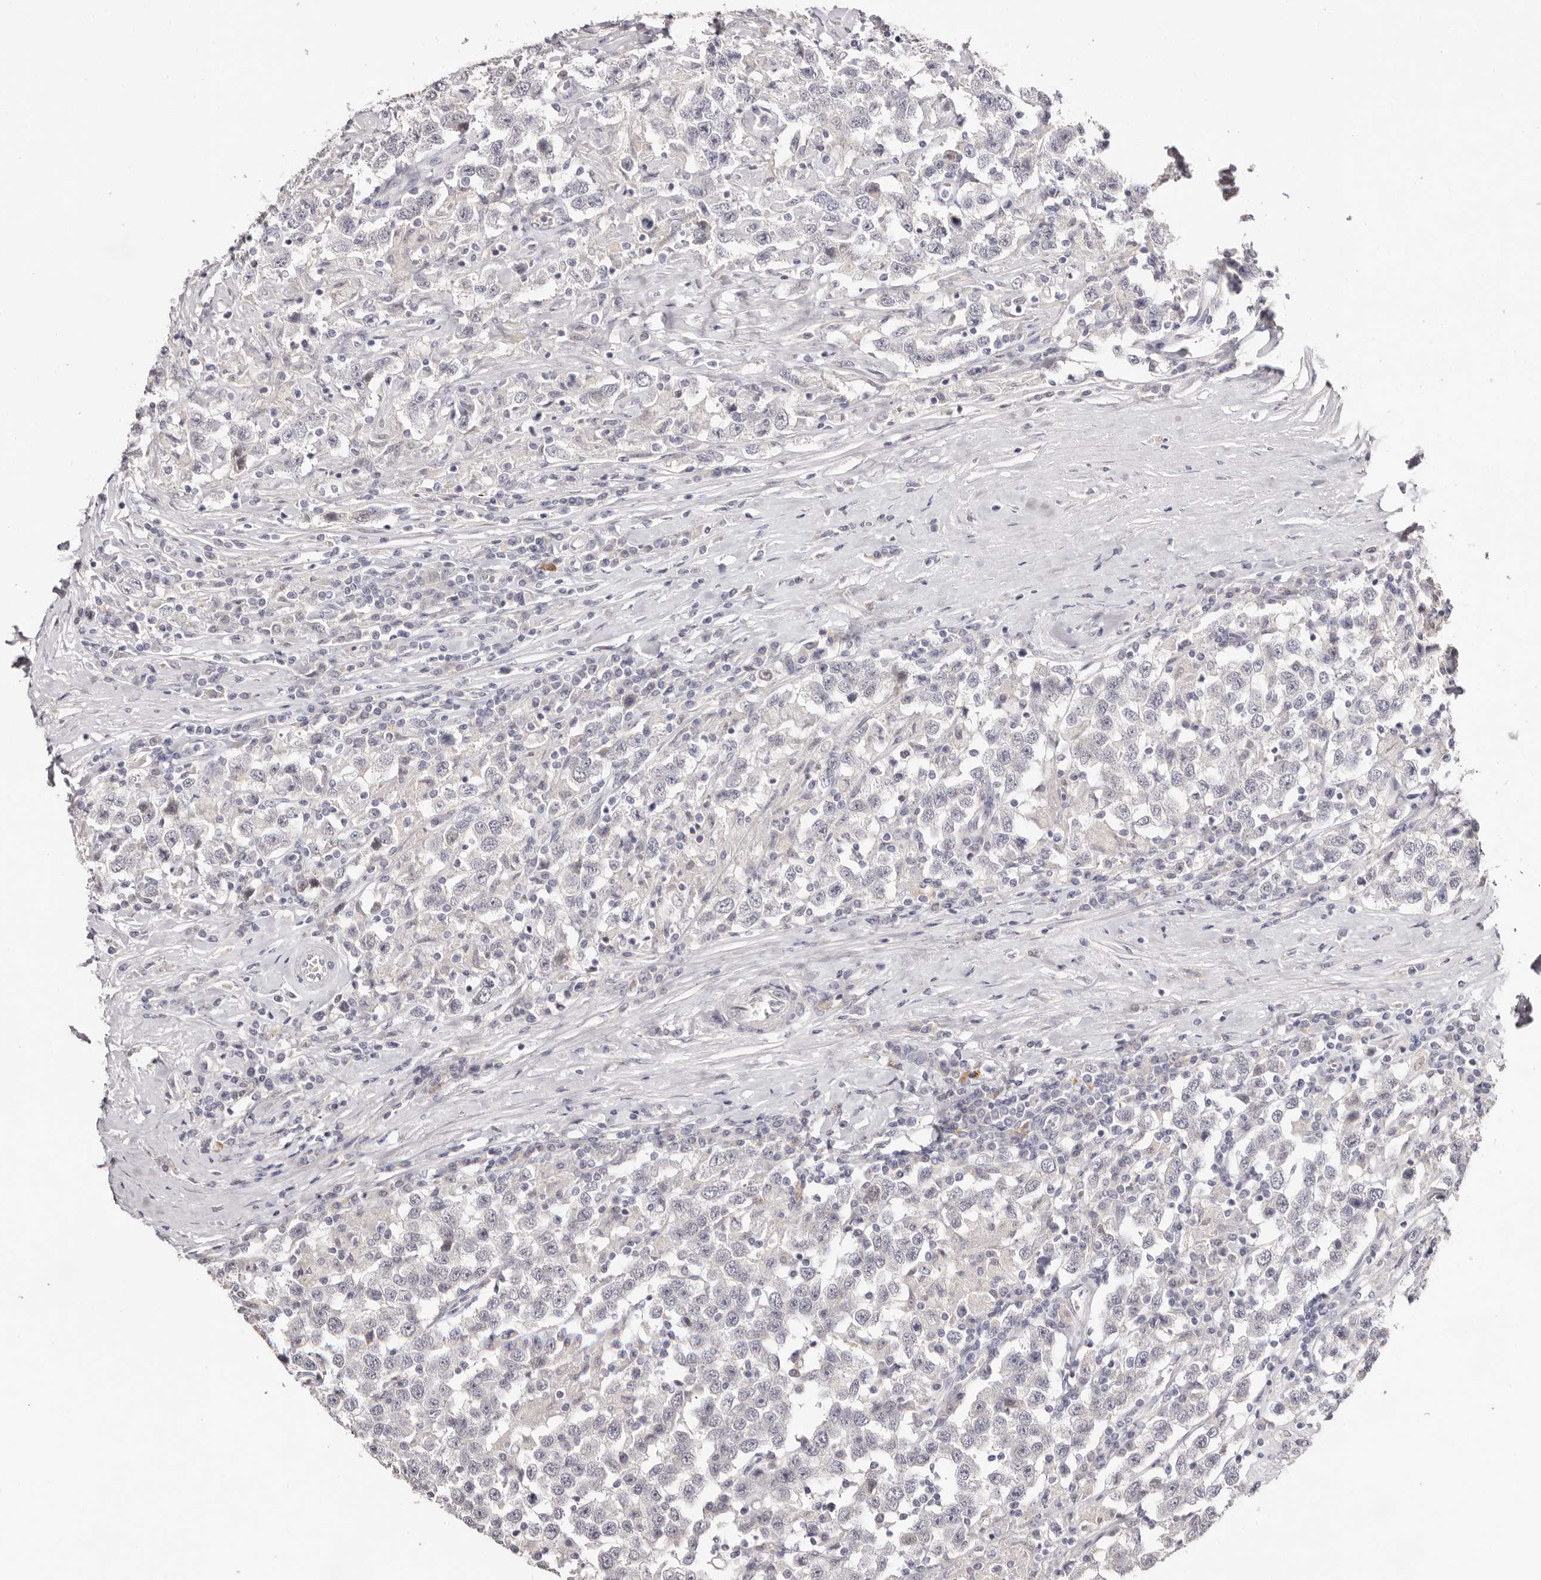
{"staining": {"intensity": "negative", "quantity": "none", "location": "none"}, "tissue": "testis cancer", "cell_type": "Tumor cells", "image_type": "cancer", "snomed": [{"axis": "morphology", "description": "Seminoma, NOS"}, {"axis": "topography", "description": "Testis"}], "caption": "Immunohistochemistry of human testis cancer (seminoma) reveals no positivity in tumor cells.", "gene": "PCDHB6", "patient": {"sex": "male", "age": 41}}